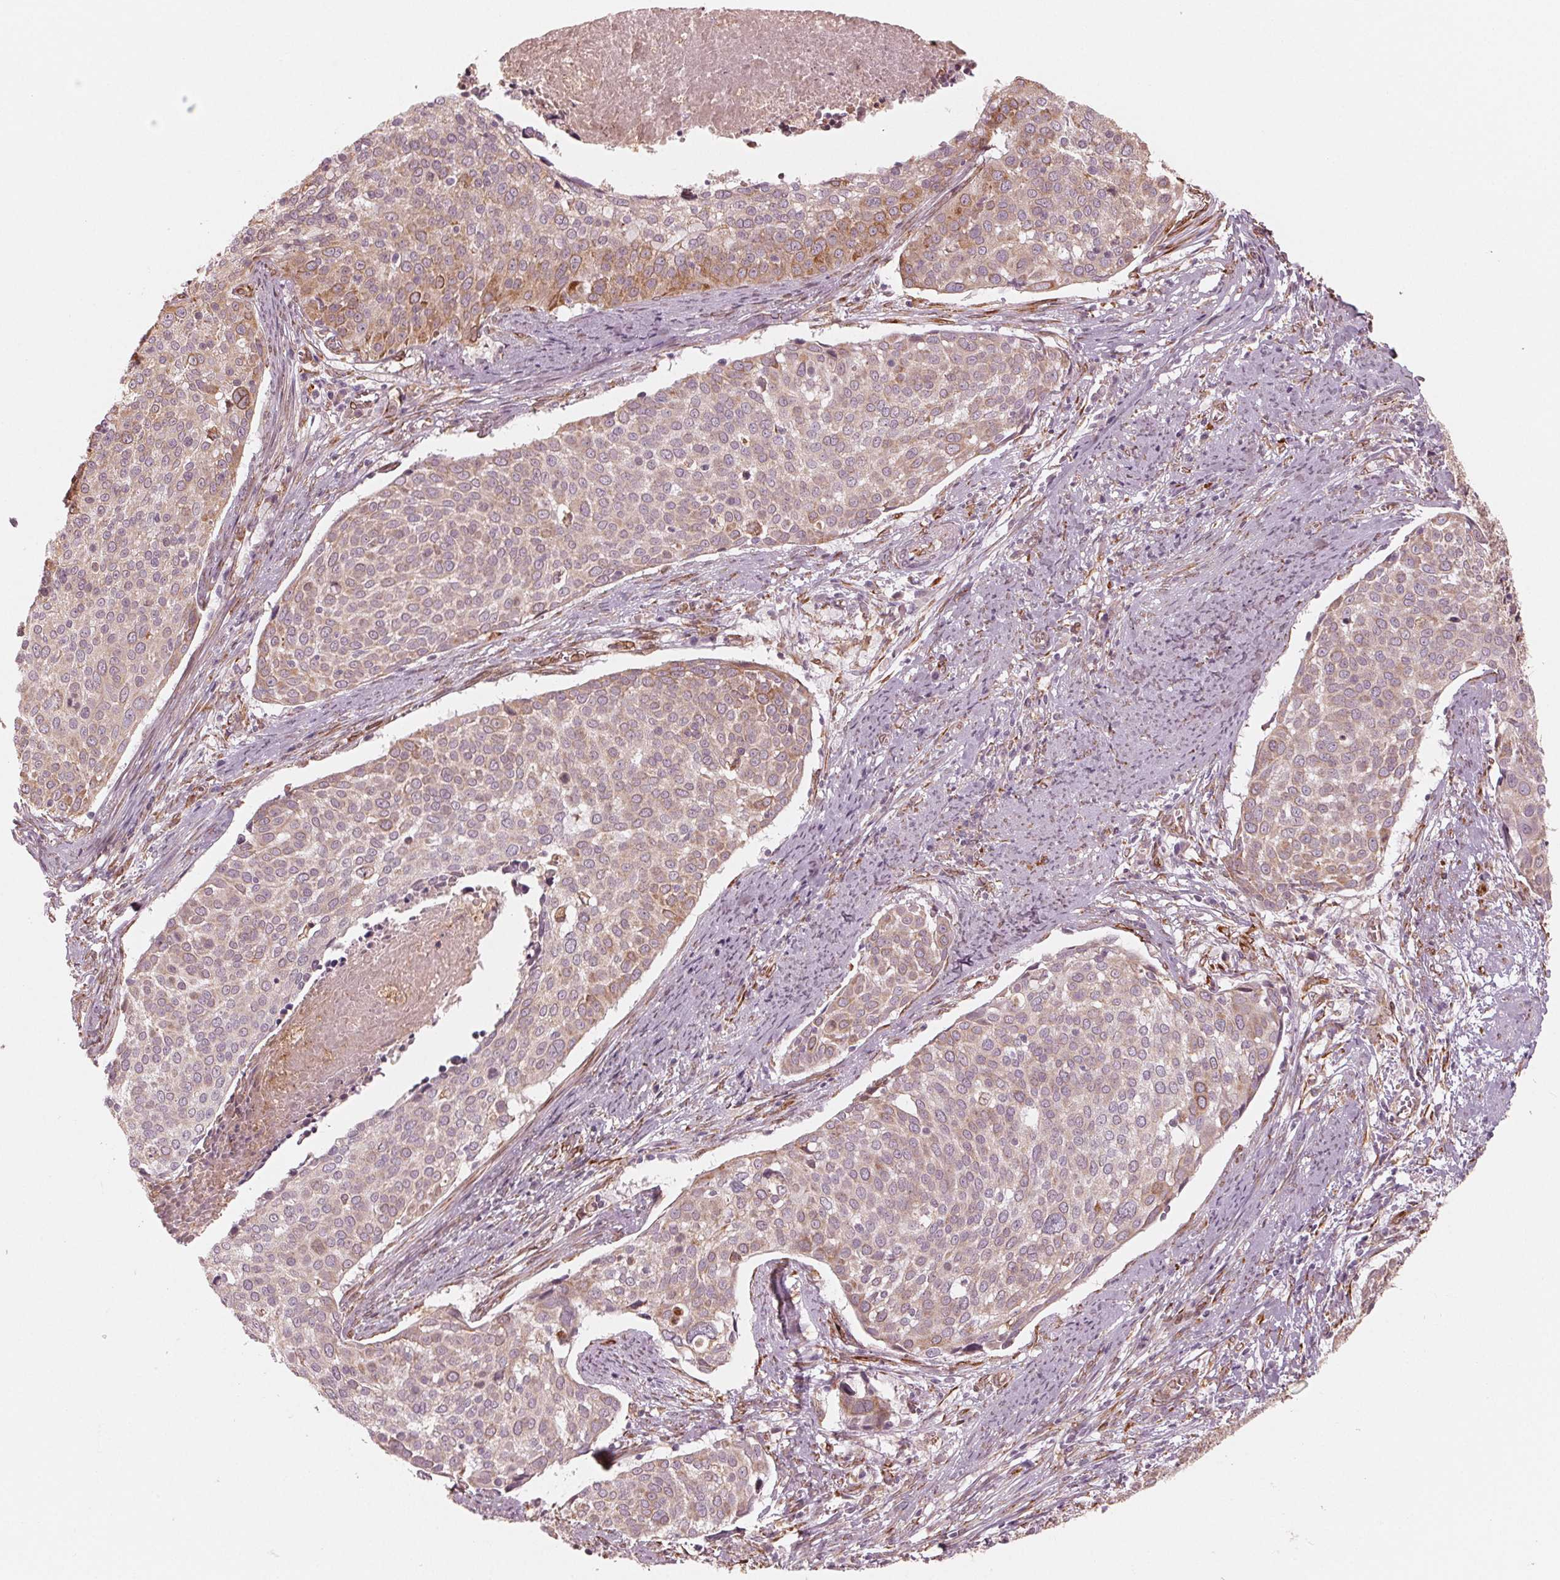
{"staining": {"intensity": "weak", "quantity": ">75%", "location": "cytoplasmic/membranous"}, "tissue": "cervical cancer", "cell_type": "Tumor cells", "image_type": "cancer", "snomed": [{"axis": "morphology", "description": "Squamous cell carcinoma, NOS"}, {"axis": "topography", "description": "Cervix"}], "caption": "Cervical squamous cell carcinoma was stained to show a protein in brown. There is low levels of weak cytoplasmic/membranous expression in about >75% of tumor cells. (DAB (3,3'-diaminobenzidine) = brown stain, brightfield microscopy at high magnification).", "gene": "IKBIP", "patient": {"sex": "female", "age": 39}}